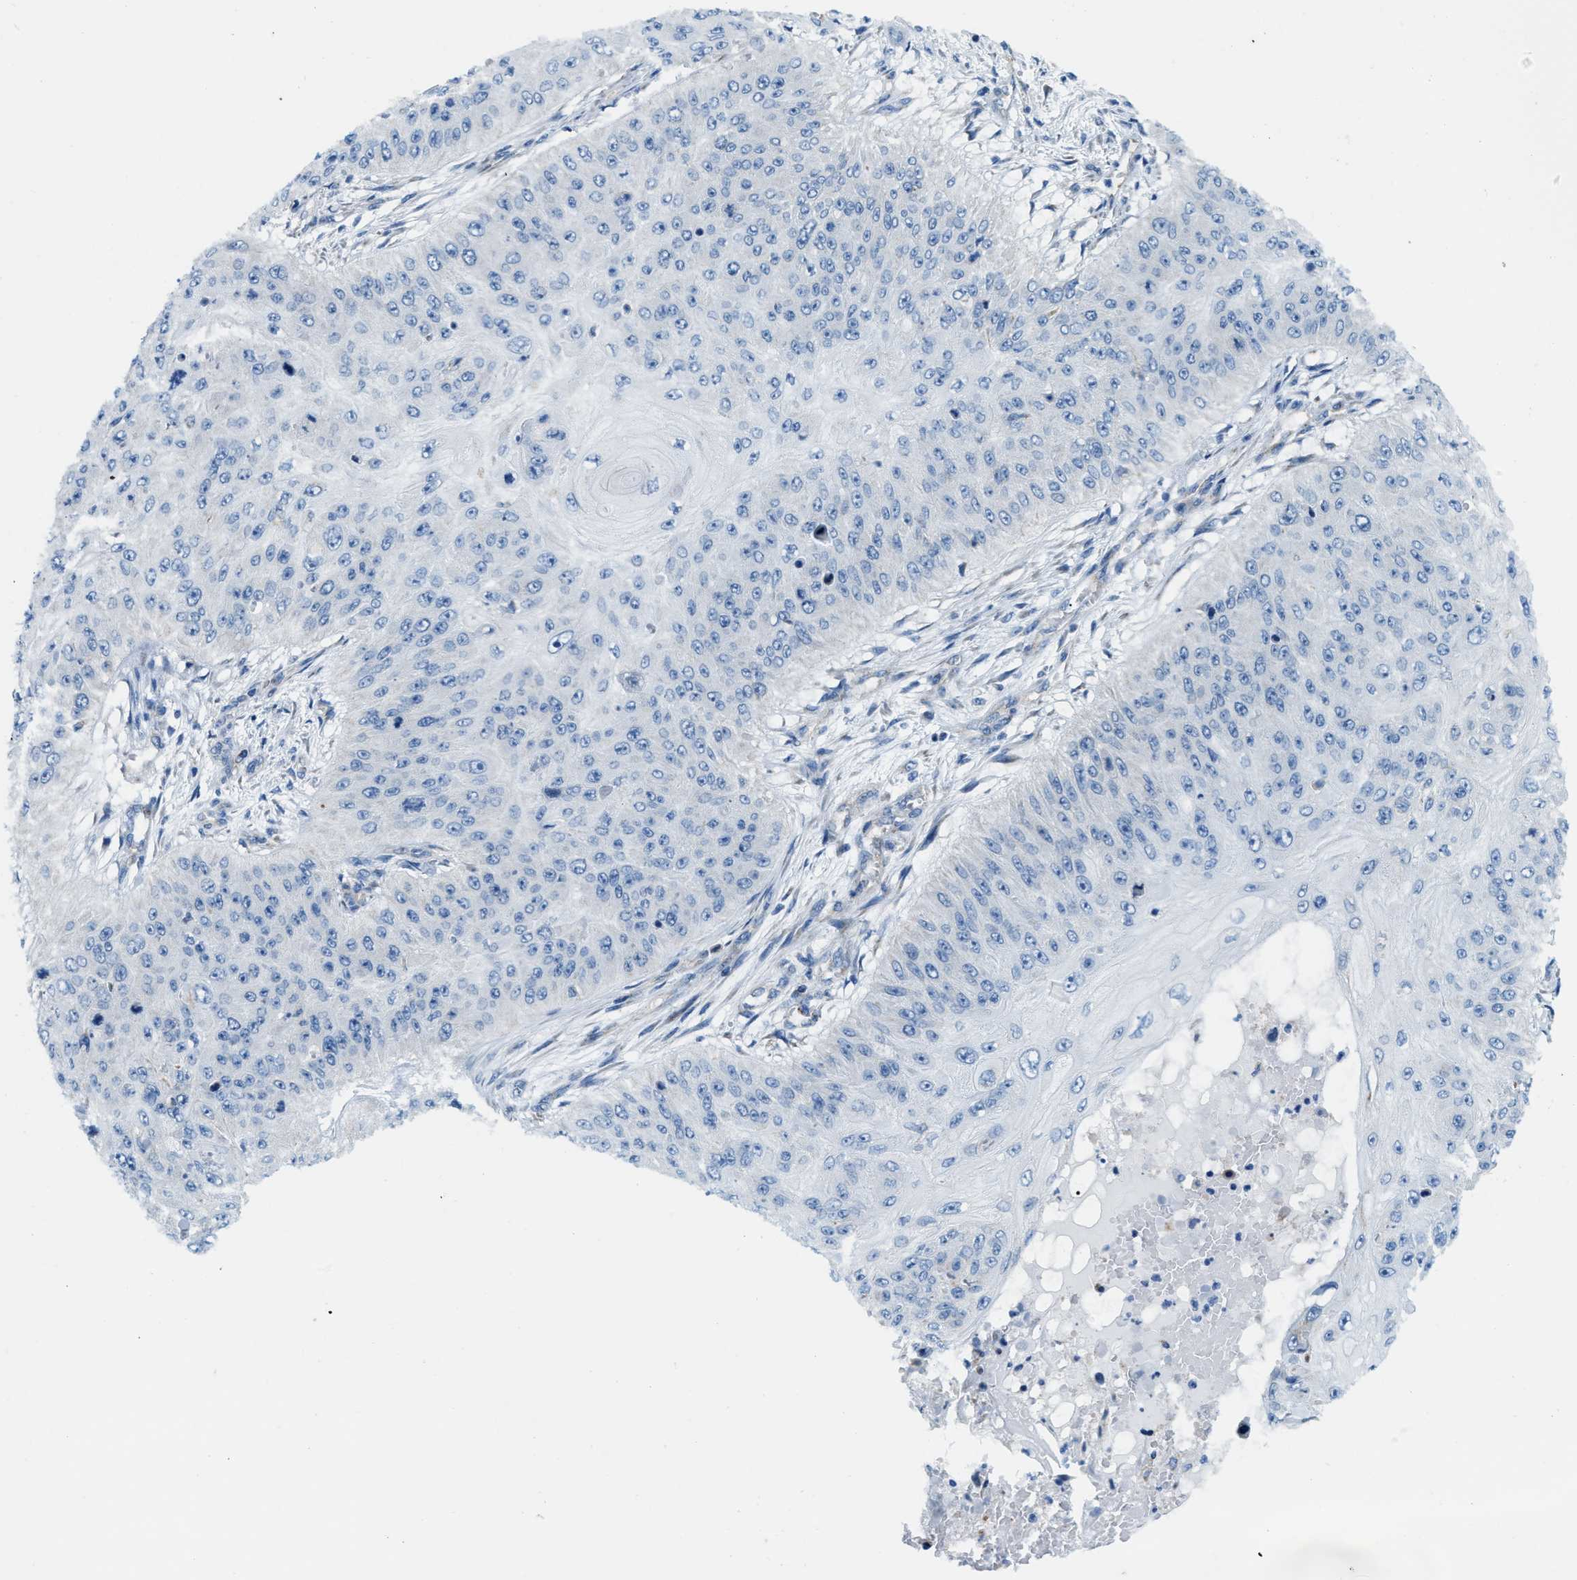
{"staining": {"intensity": "negative", "quantity": "none", "location": "none"}, "tissue": "skin cancer", "cell_type": "Tumor cells", "image_type": "cancer", "snomed": [{"axis": "morphology", "description": "Squamous cell carcinoma, NOS"}, {"axis": "topography", "description": "Skin"}], "caption": "High power microscopy image of an immunohistochemistry micrograph of skin cancer, revealing no significant staining in tumor cells.", "gene": "JADE1", "patient": {"sex": "female", "age": 80}}